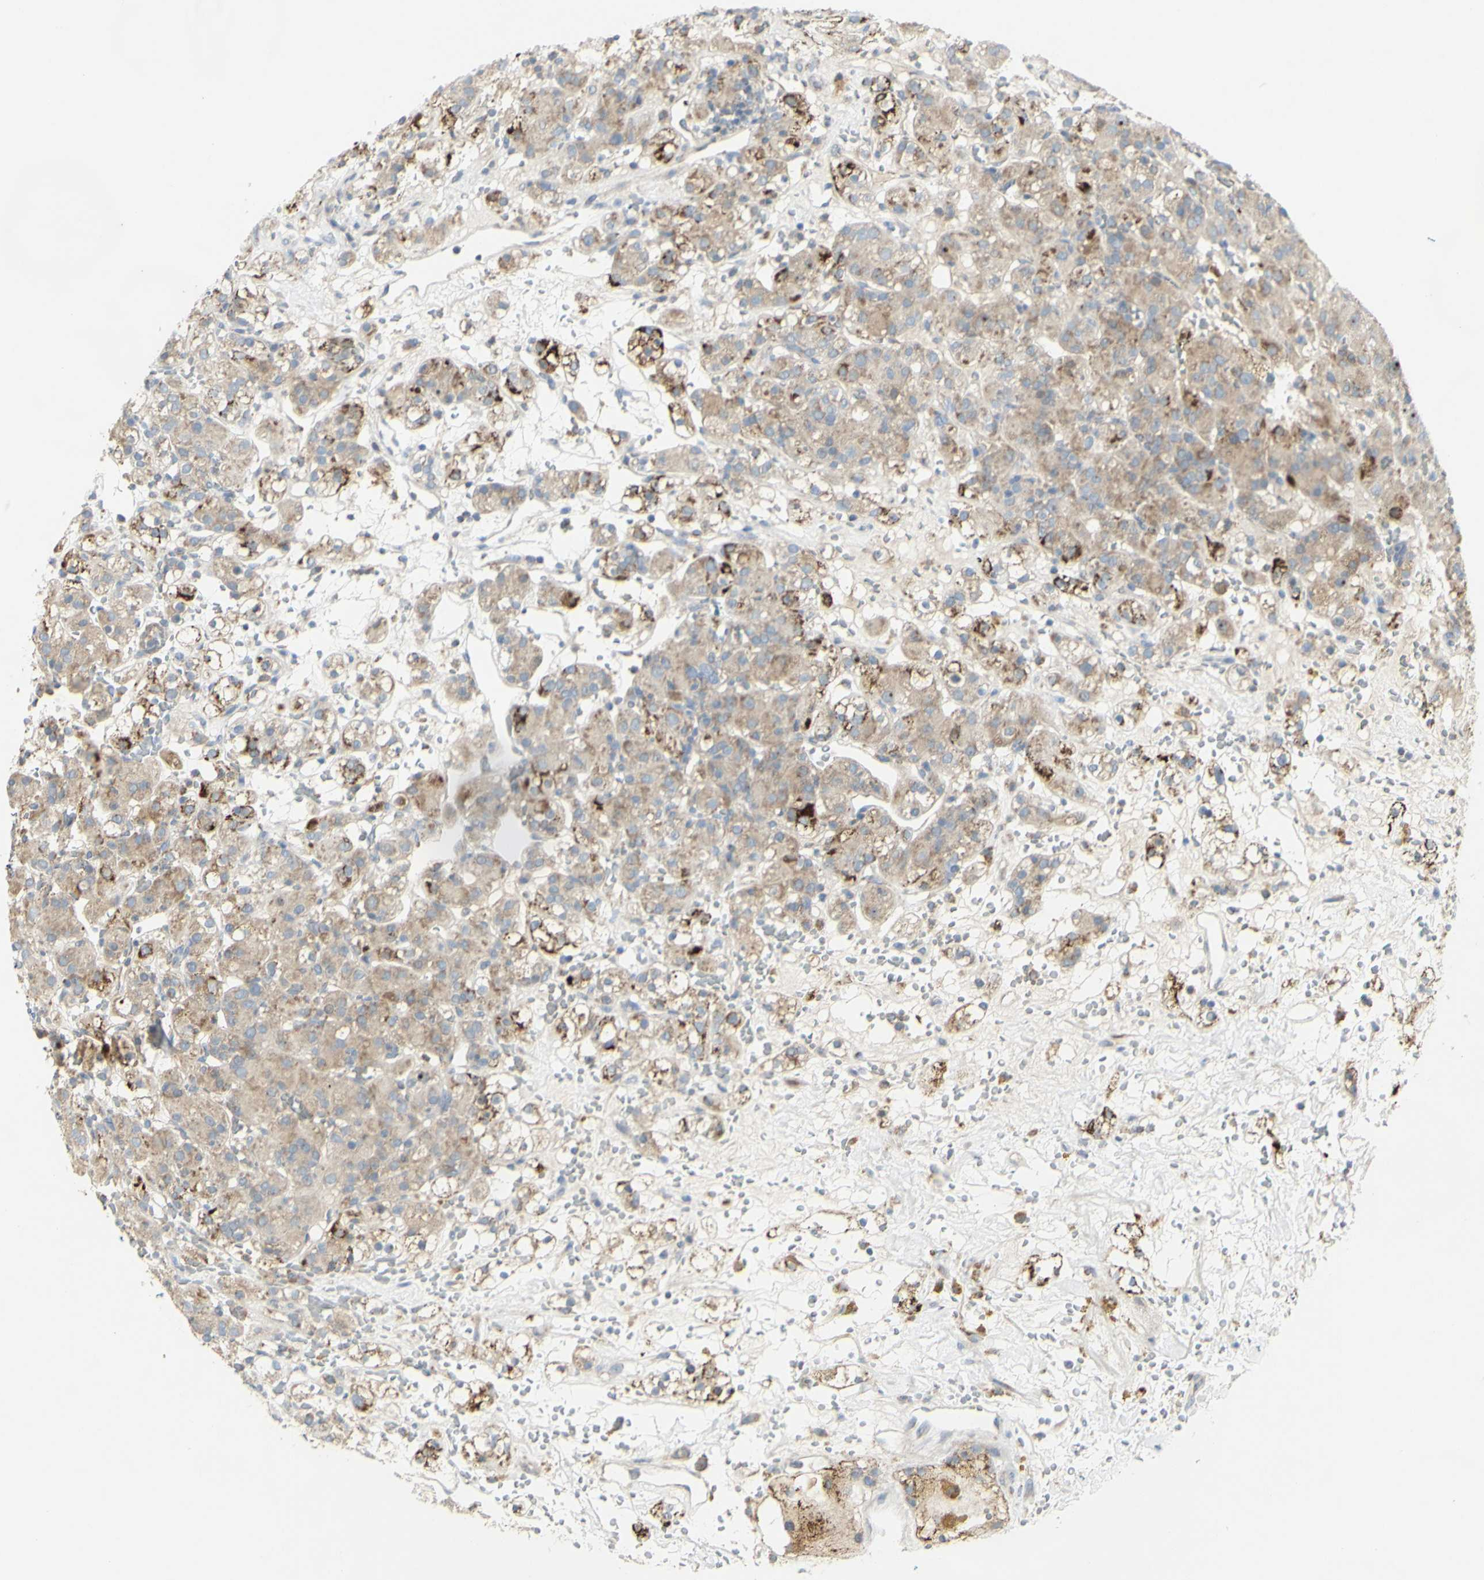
{"staining": {"intensity": "weak", "quantity": ">75%", "location": "cytoplasmic/membranous"}, "tissue": "renal cancer", "cell_type": "Tumor cells", "image_type": "cancer", "snomed": [{"axis": "morphology", "description": "Adenocarcinoma, NOS"}, {"axis": "topography", "description": "Kidney"}], "caption": "The micrograph demonstrates staining of adenocarcinoma (renal), revealing weak cytoplasmic/membranous protein expression (brown color) within tumor cells.", "gene": "CNTNAP1", "patient": {"sex": "male", "age": 61}}